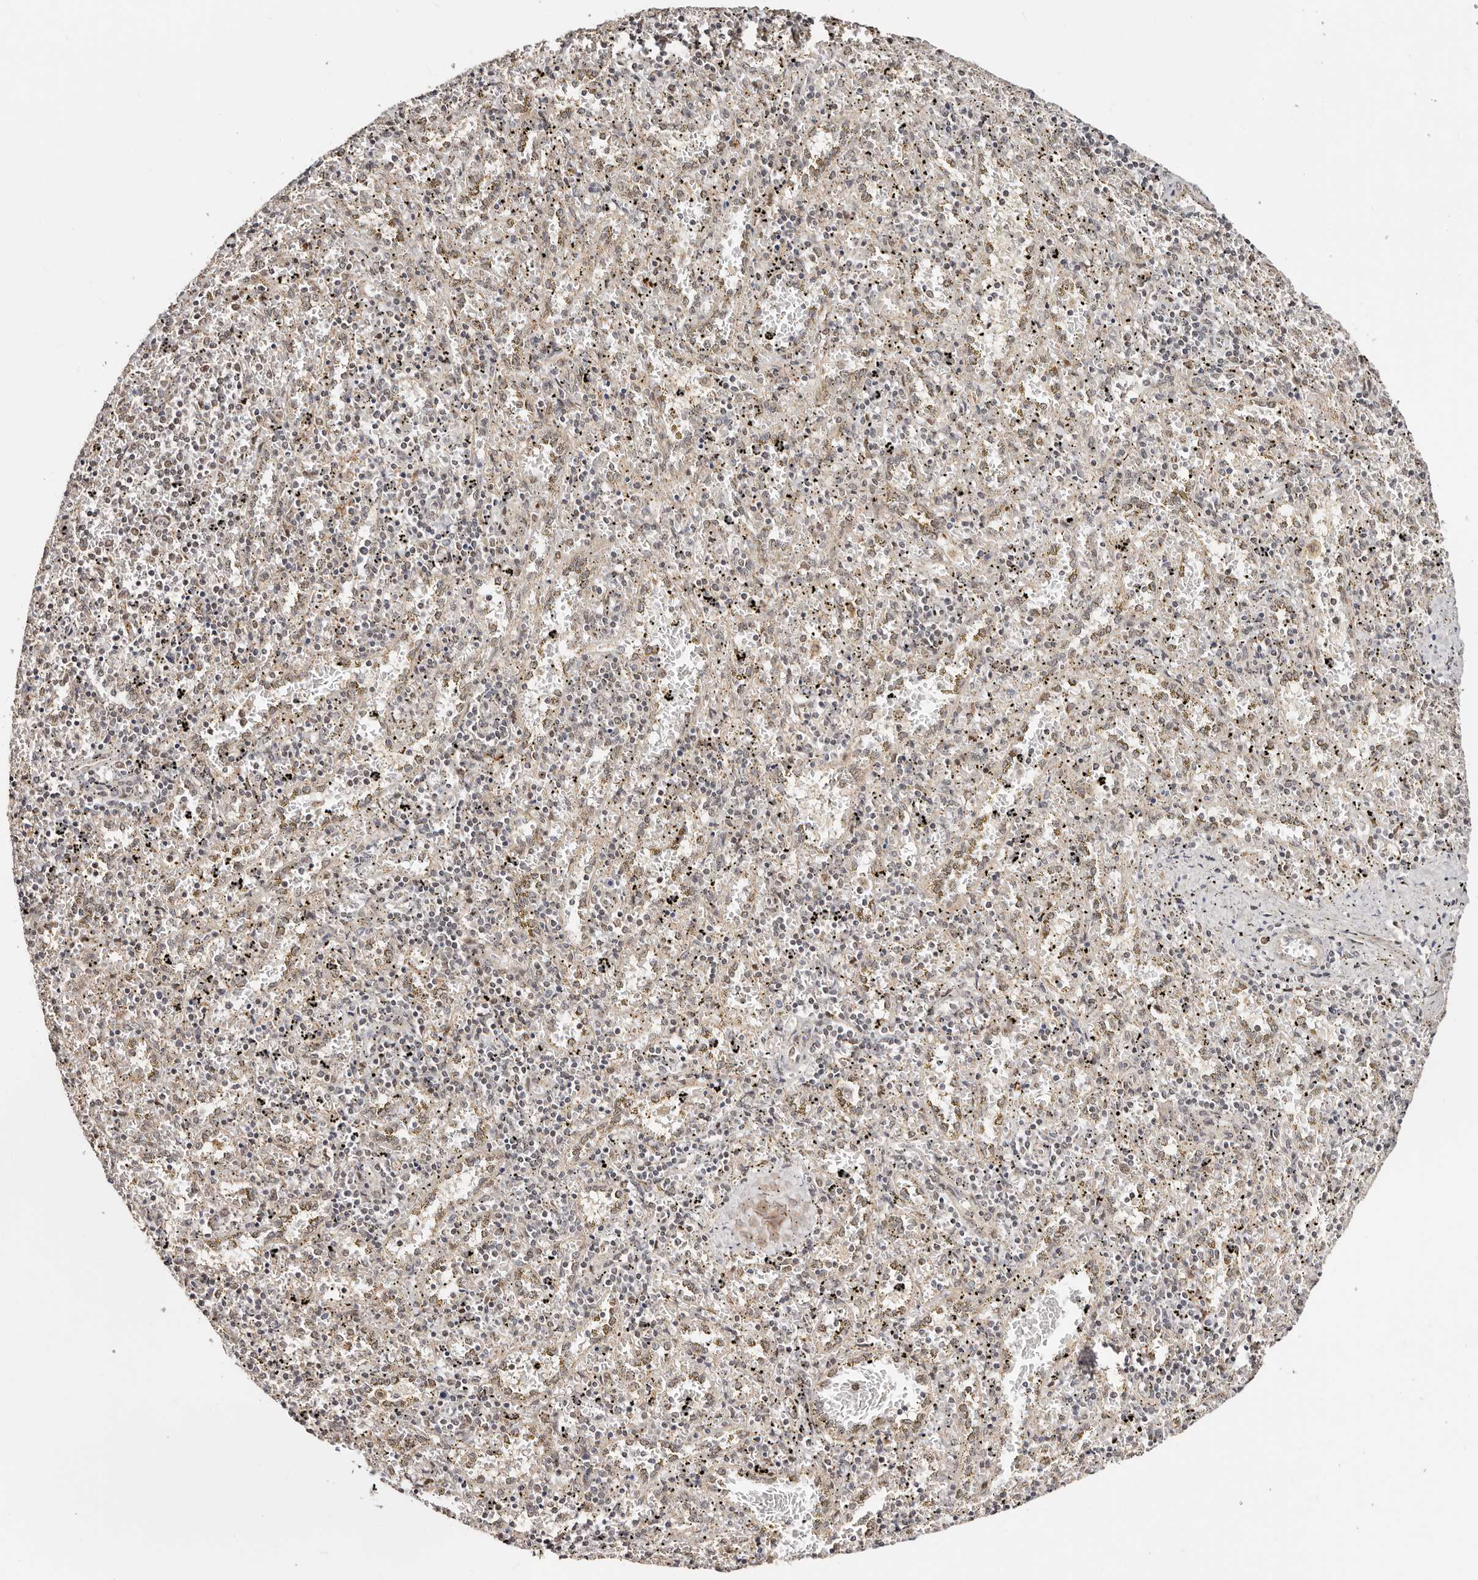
{"staining": {"intensity": "negative", "quantity": "none", "location": "none"}, "tissue": "spleen", "cell_type": "Cells in red pulp", "image_type": "normal", "snomed": [{"axis": "morphology", "description": "Normal tissue, NOS"}, {"axis": "topography", "description": "Spleen"}], "caption": "A micrograph of spleen stained for a protein demonstrates no brown staining in cells in red pulp.", "gene": "CTNNBL1", "patient": {"sex": "male", "age": 11}}